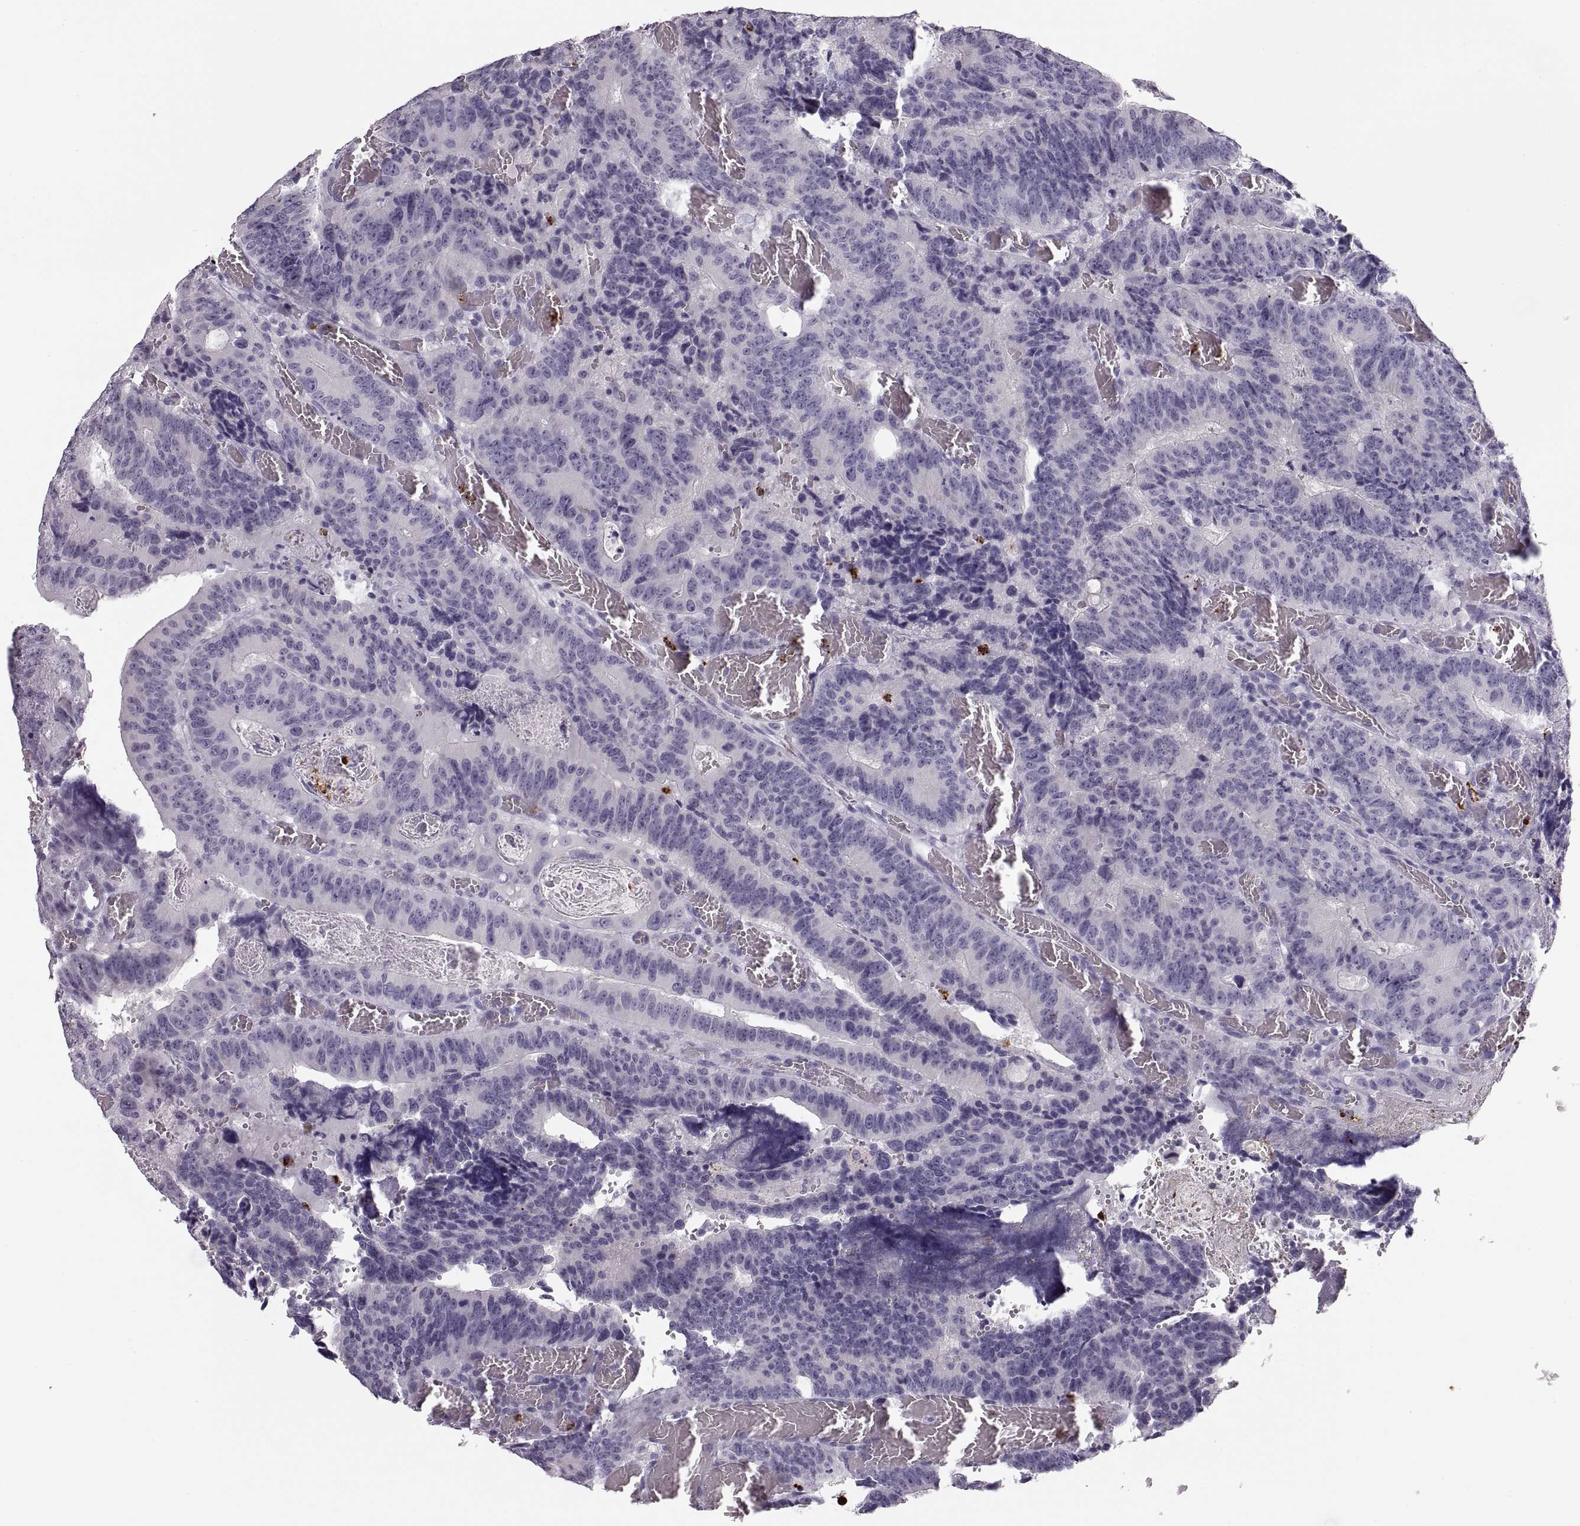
{"staining": {"intensity": "negative", "quantity": "none", "location": "none"}, "tissue": "colorectal cancer", "cell_type": "Tumor cells", "image_type": "cancer", "snomed": [{"axis": "morphology", "description": "Adenocarcinoma, NOS"}, {"axis": "topography", "description": "Colon"}], "caption": "Image shows no significant protein staining in tumor cells of adenocarcinoma (colorectal). The staining is performed using DAB brown chromogen with nuclei counter-stained in using hematoxylin.", "gene": "MILR1", "patient": {"sex": "female", "age": 82}}